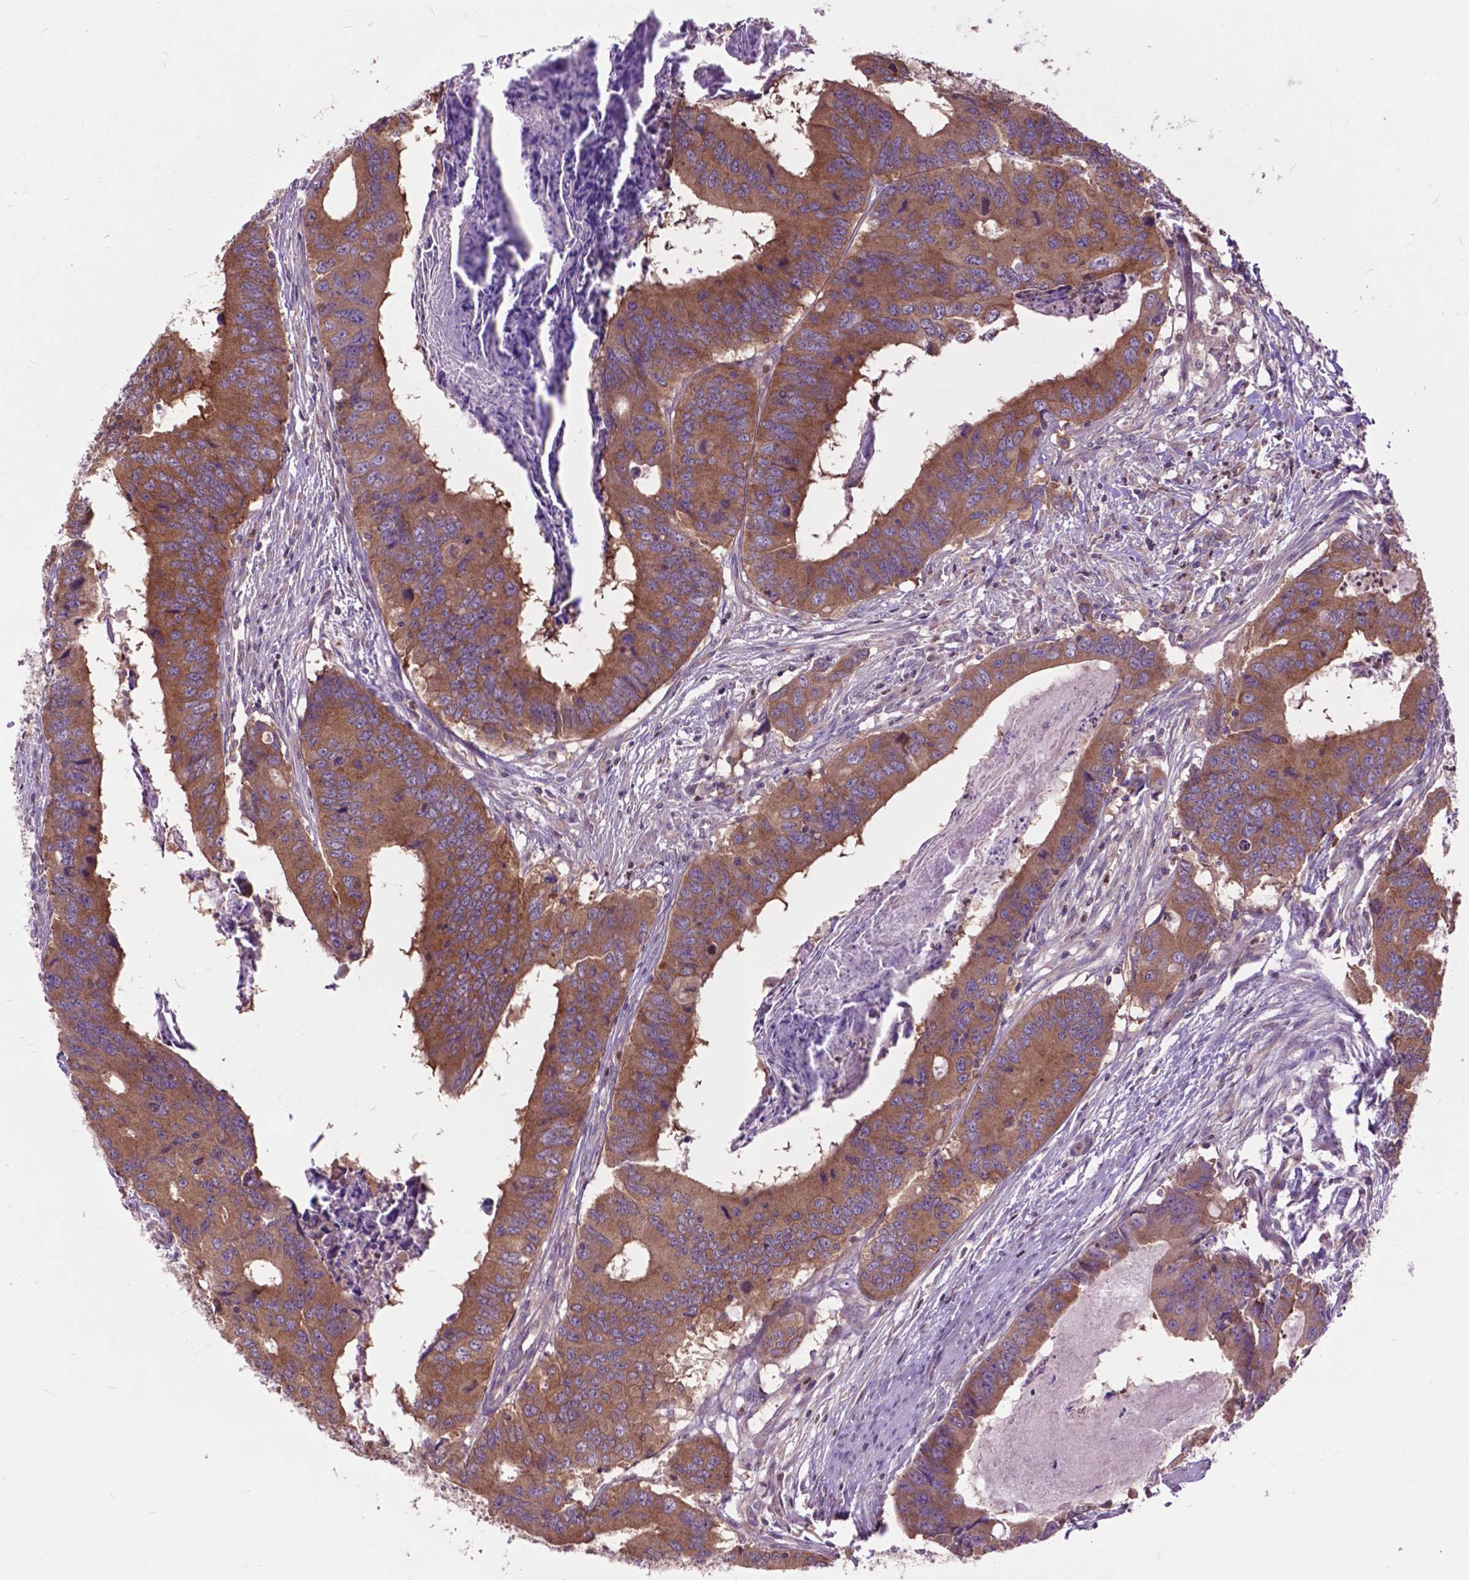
{"staining": {"intensity": "moderate", "quantity": ">75%", "location": "cytoplasmic/membranous"}, "tissue": "colorectal cancer", "cell_type": "Tumor cells", "image_type": "cancer", "snomed": [{"axis": "morphology", "description": "Adenocarcinoma, NOS"}, {"axis": "topography", "description": "Colon"}], "caption": "Adenocarcinoma (colorectal) stained with a brown dye exhibits moderate cytoplasmic/membranous positive positivity in about >75% of tumor cells.", "gene": "ARAF", "patient": {"sex": "male", "age": 53}}